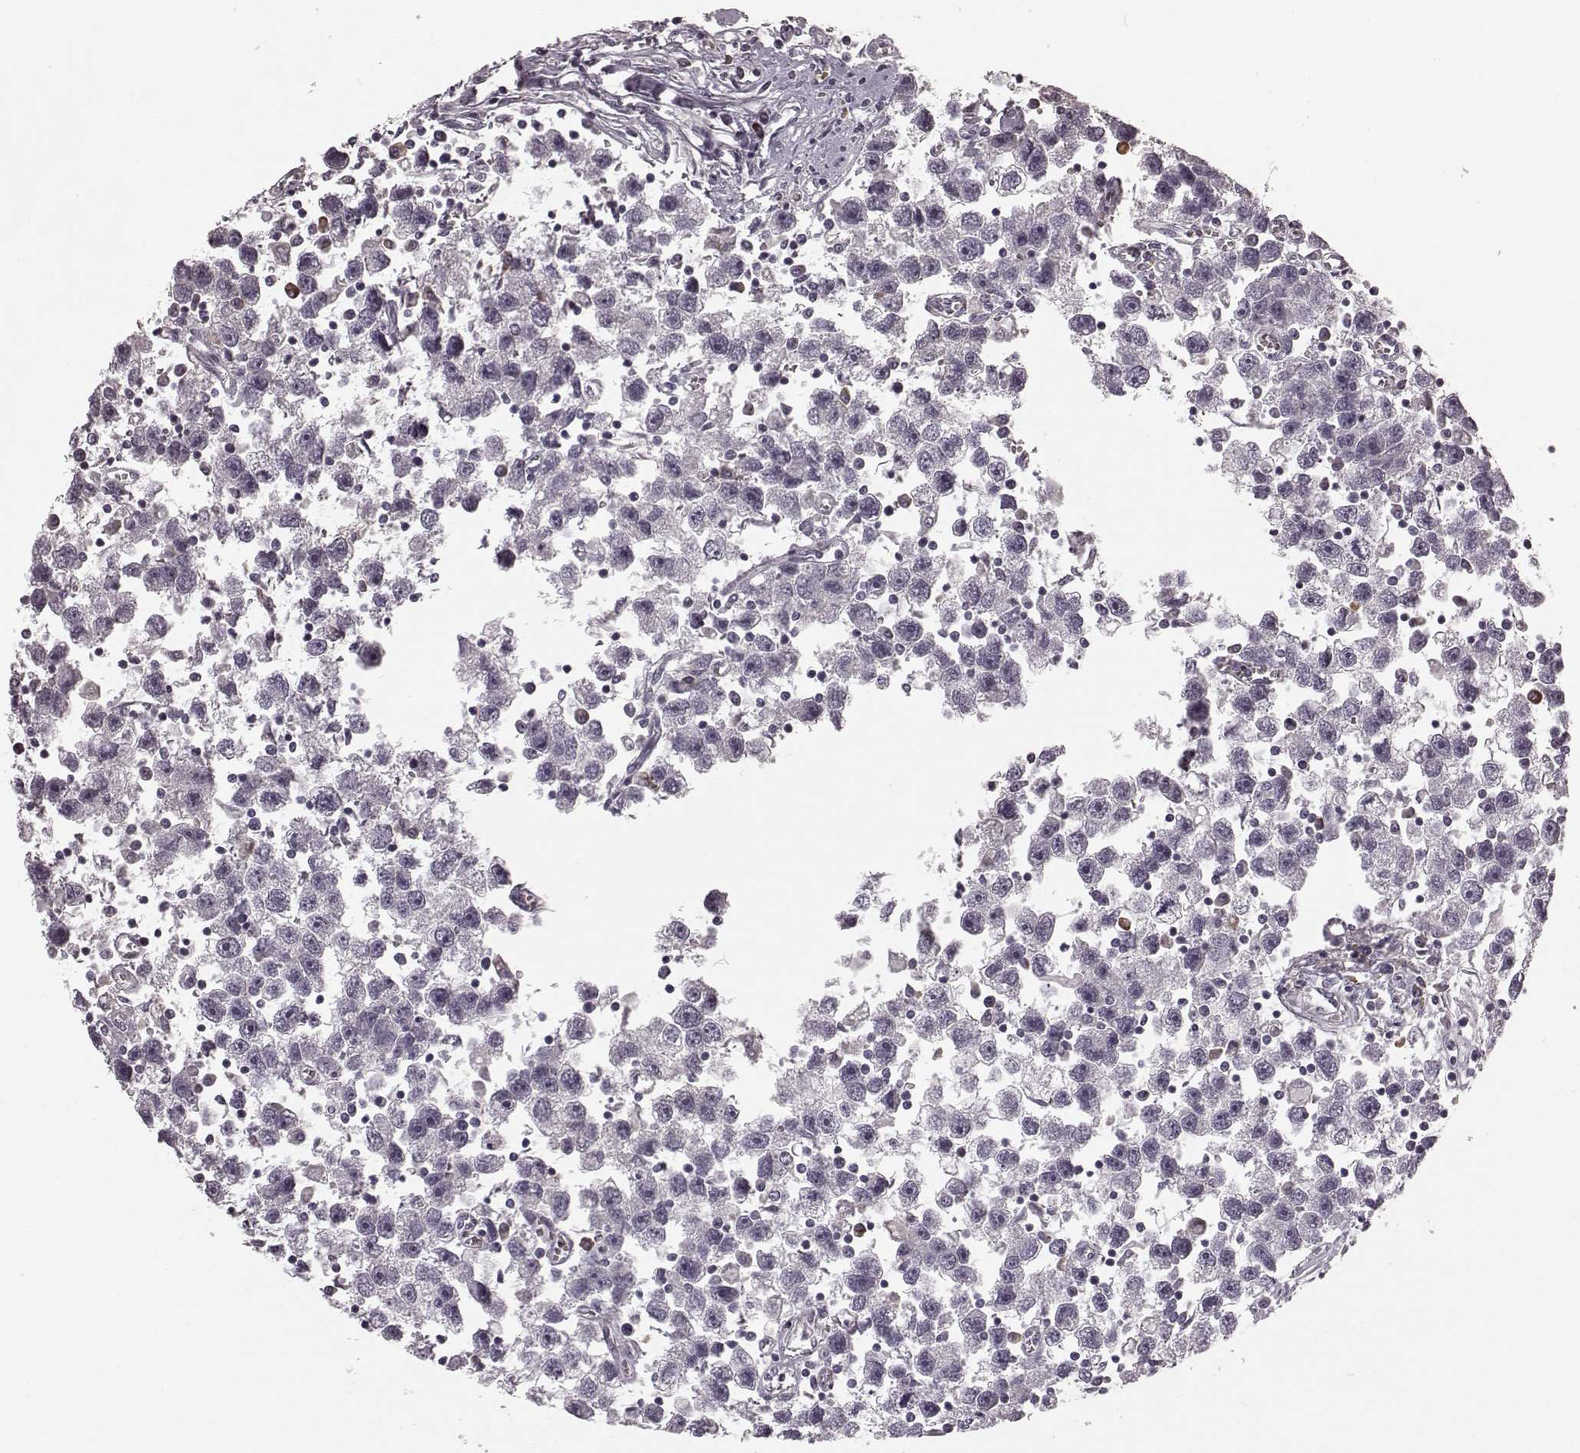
{"staining": {"intensity": "negative", "quantity": "none", "location": "none"}, "tissue": "testis cancer", "cell_type": "Tumor cells", "image_type": "cancer", "snomed": [{"axis": "morphology", "description": "Seminoma, NOS"}, {"axis": "topography", "description": "Testis"}], "caption": "Tumor cells show no significant positivity in testis seminoma. (Brightfield microscopy of DAB (3,3'-diaminobenzidine) immunohistochemistry at high magnification).", "gene": "FAM234B", "patient": {"sex": "male", "age": 30}}